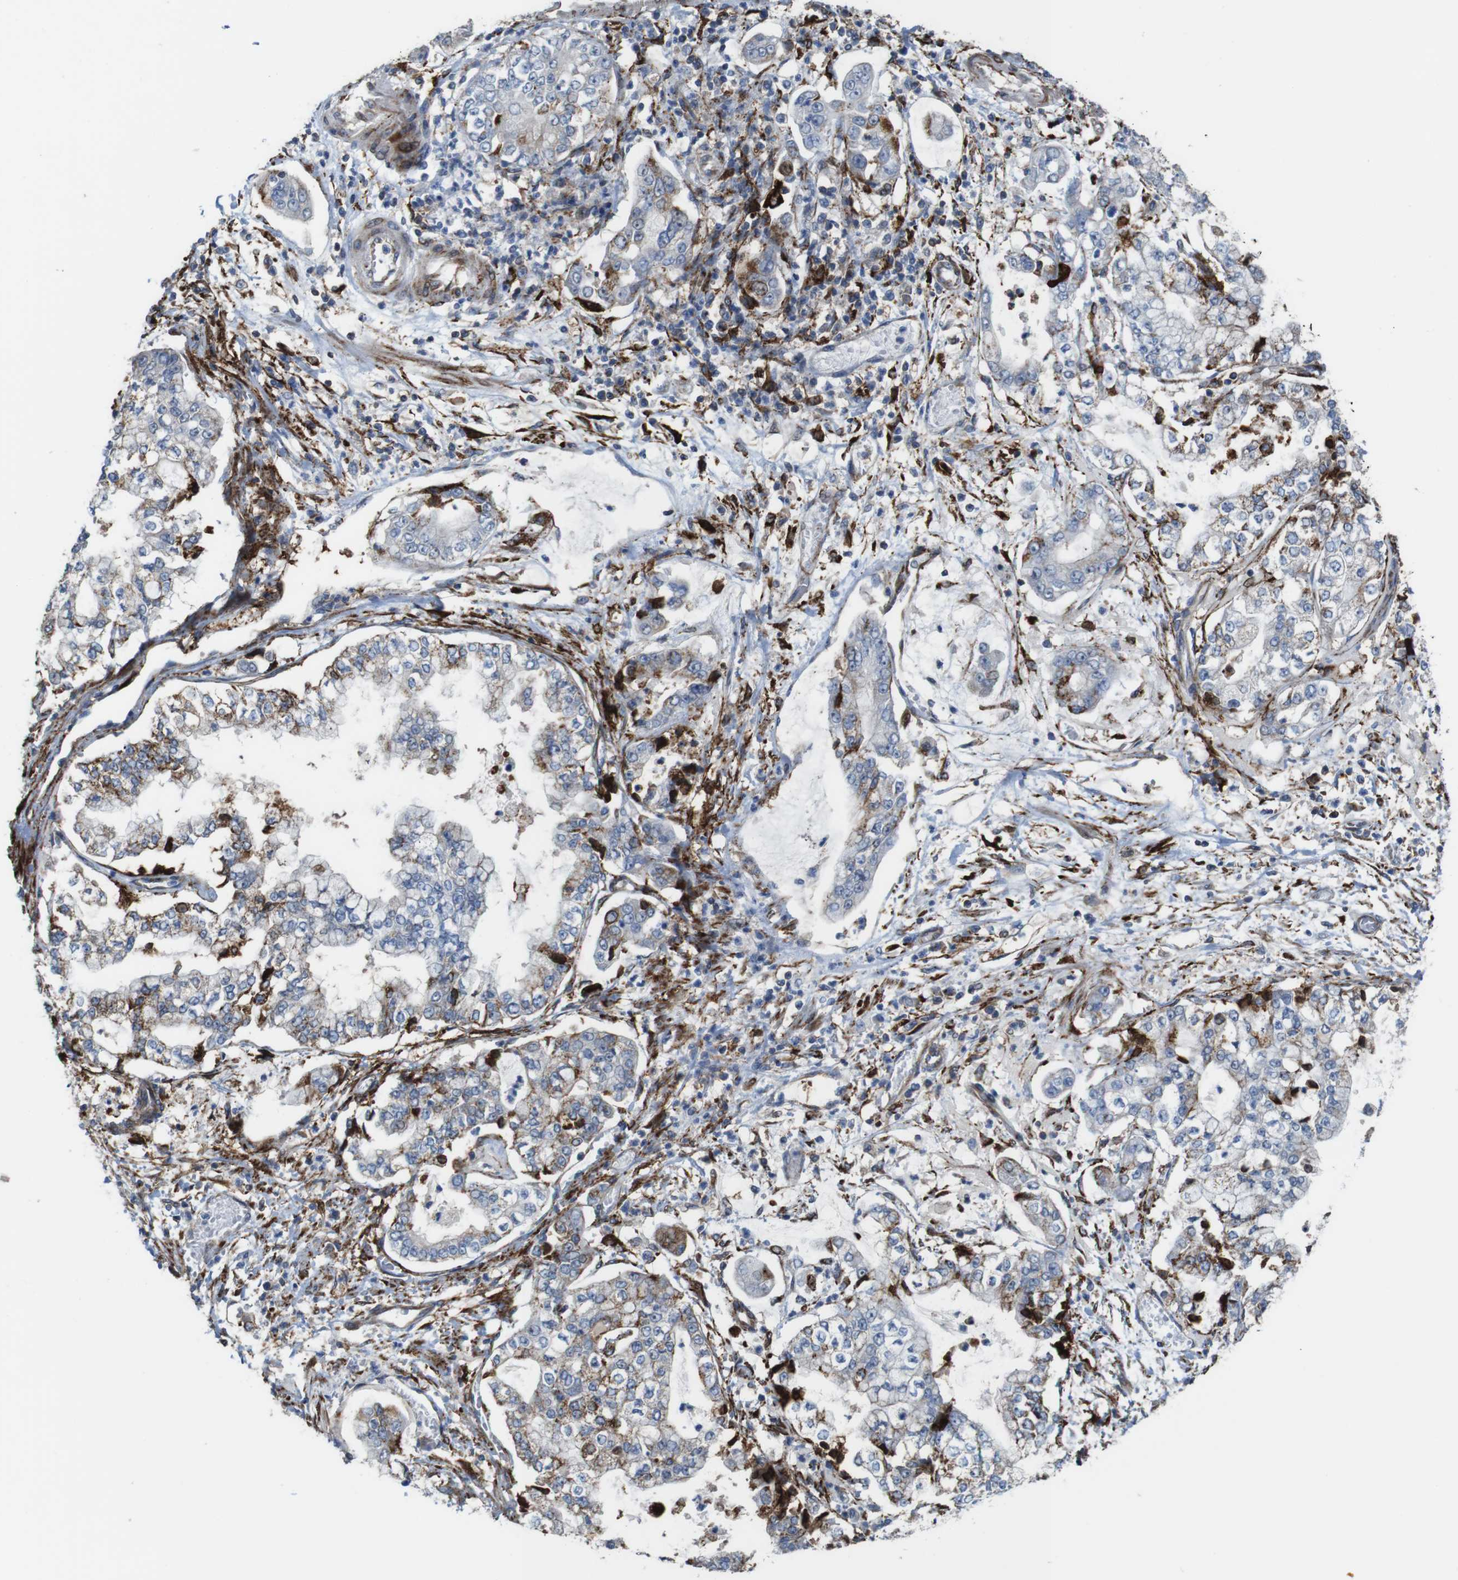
{"staining": {"intensity": "moderate", "quantity": "25%-75%", "location": "cytoplasmic/membranous"}, "tissue": "stomach cancer", "cell_type": "Tumor cells", "image_type": "cancer", "snomed": [{"axis": "morphology", "description": "Adenocarcinoma, NOS"}, {"axis": "topography", "description": "Stomach"}], "caption": "Protein expression analysis of stomach cancer shows moderate cytoplasmic/membranous staining in approximately 25%-75% of tumor cells. (brown staining indicates protein expression, while blue staining denotes nuclei).", "gene": "PCOLCE2", "patient": {"sex": "male", "age": 76}}